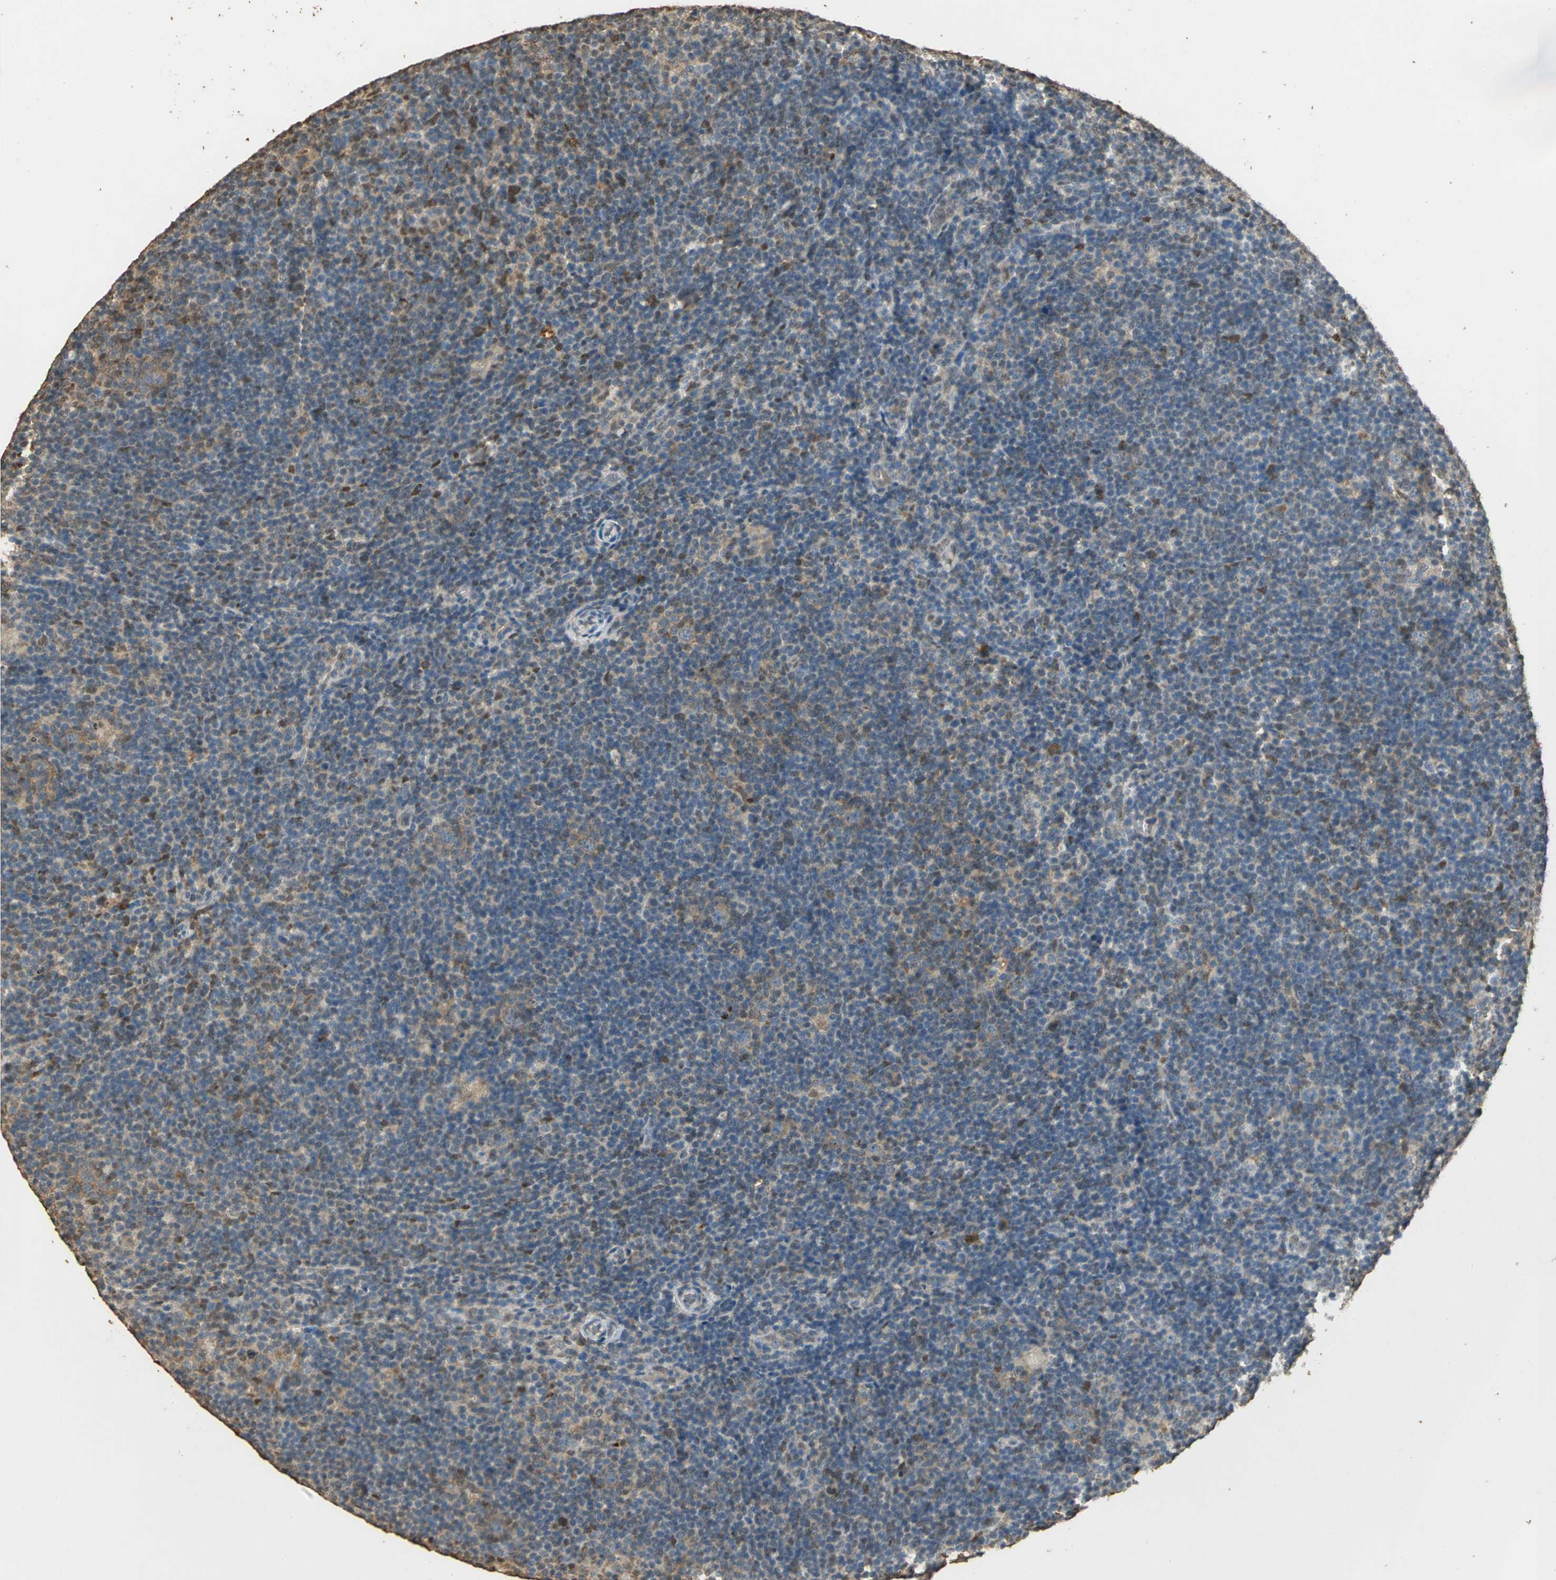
{"staining": {"intensity": "negative", "quantity": "none", "location": "none"}, "tissue": "lymphoma", "cell_type": "Tumor cells", "image_type": "cancer", "snomed": [{"axis": "morphology", "description": "Hodgkin's disease, NOS"}, {"axis": "topography", "description": "Lymph node"}], "caption": "Tumor cells show no significant expression in Hodgkin's disease.", "gene": "GAPDH", "patient": {"sex": "female", "age": 57}}